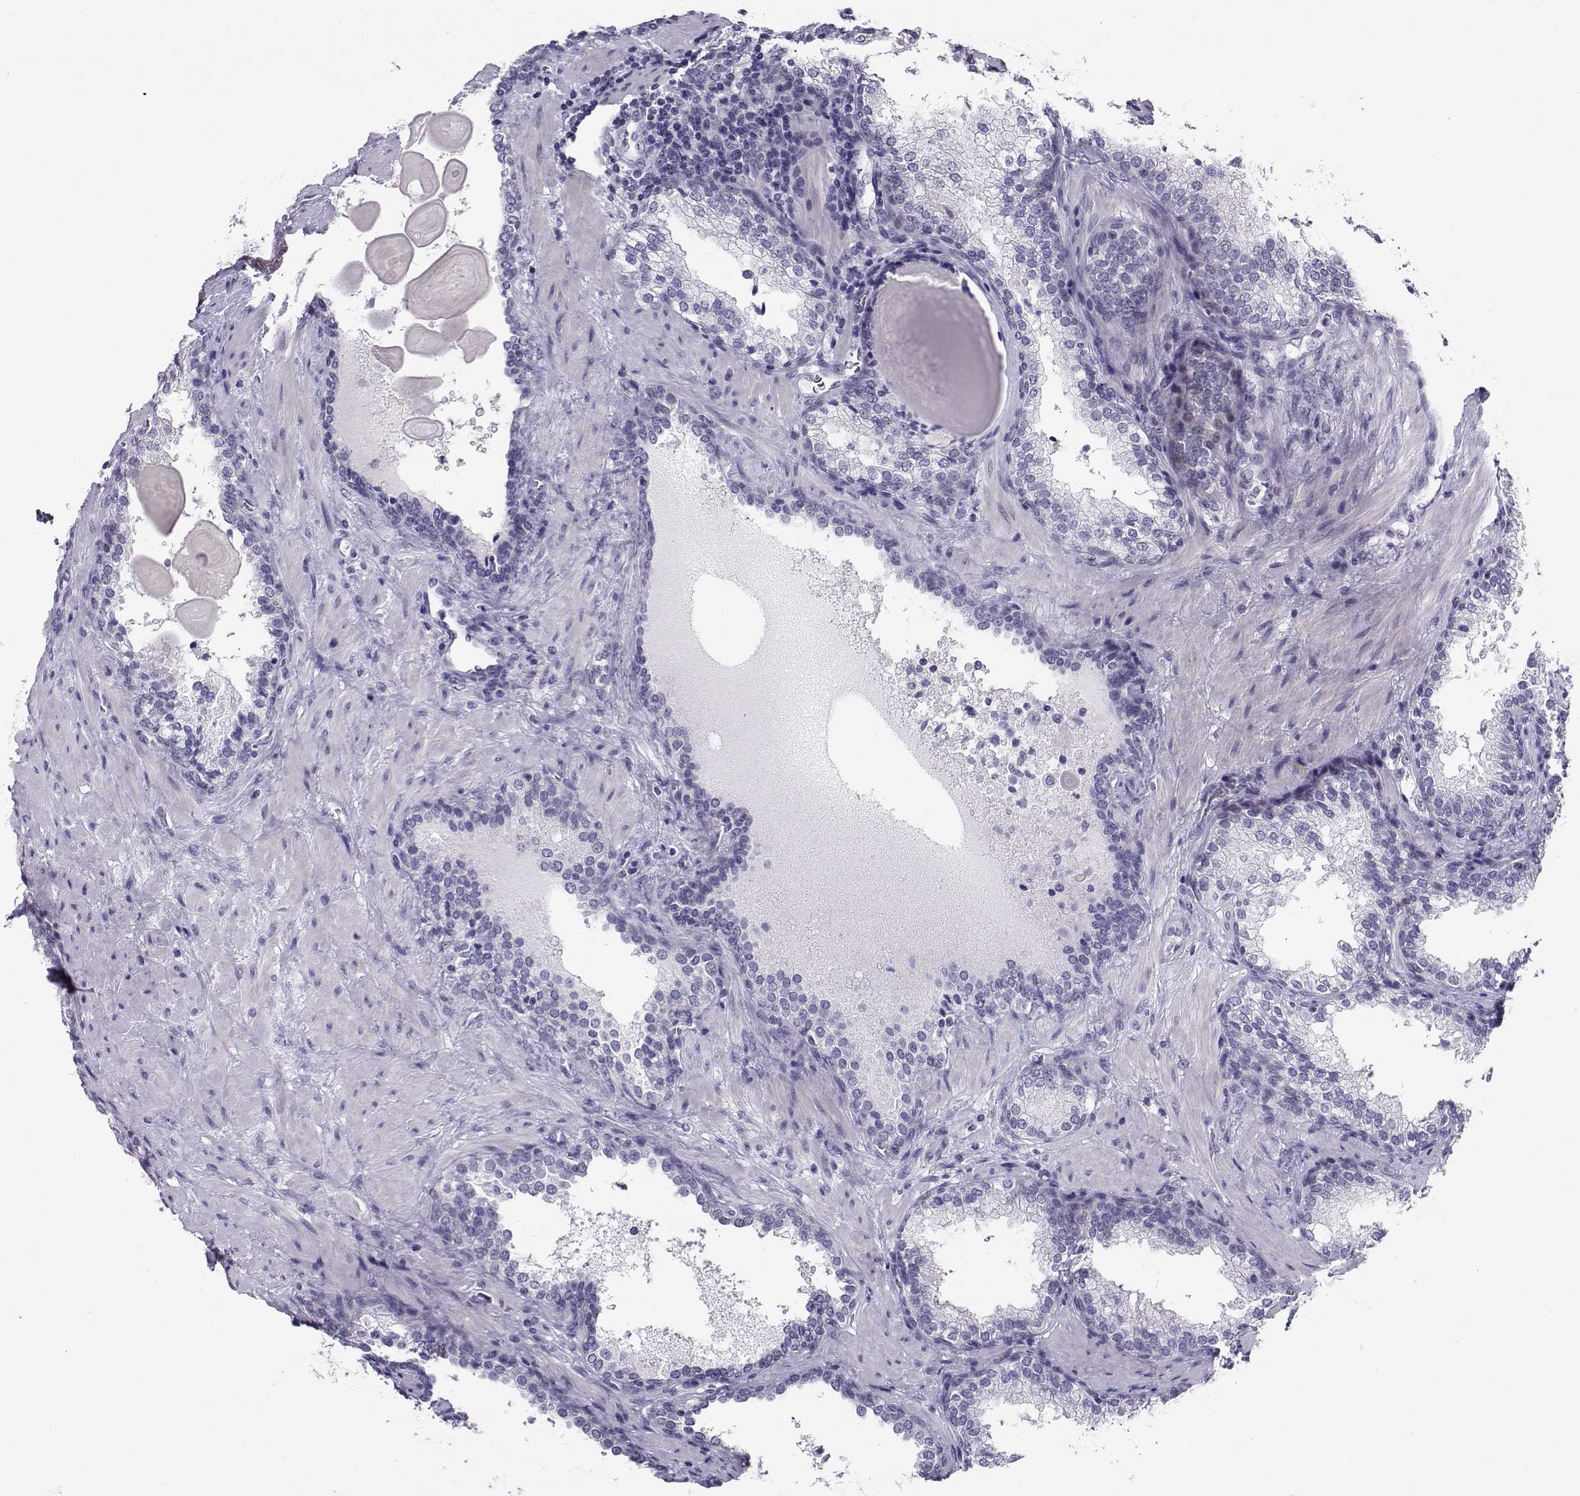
{"staining": {"intensity": "negative", "quantity": "none", "location": "none"}, "tissue": "prostate cancer", "cell_type": "Tumor cells", "image_type": "cancer", "snomed": [{"axis": "morphology", "description": "Adenocarcinoma, Low grade"}, {"axis": "topography", "description": "Prostate"}], "caption": "Tumor cells show no significant protein staining in prostate cancer (adenocarcinoma (low-grade)).", "gene": "PGK1", "patient": {"sex": "male", "age": 60}}